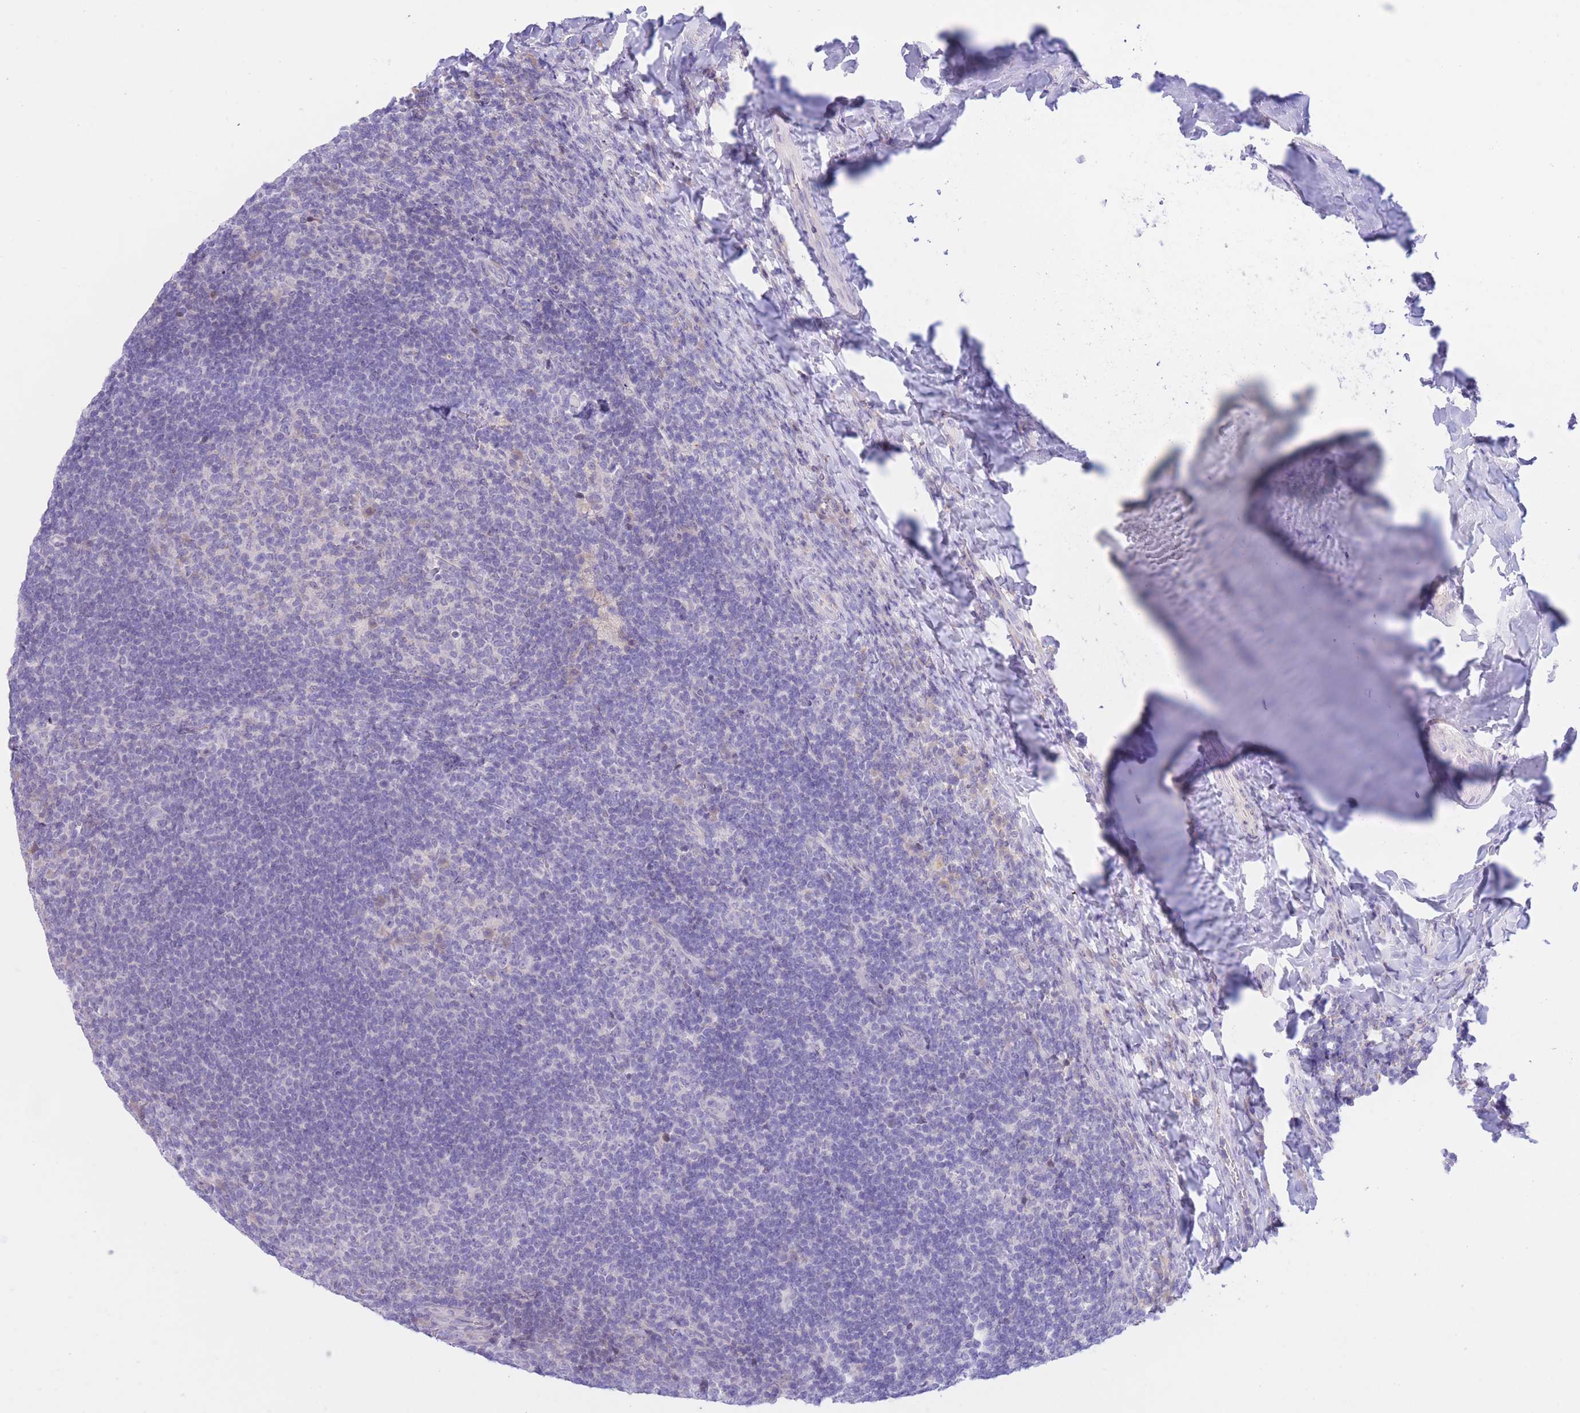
{"staining": {"intensity": "negative", "quantity": "none", "location": "none"}, "tissue": "tonsil", "cell_type": "Germinal center cells", "image_type": "normal", "snomed": [{"axis": "morphology", "description": "Normal tissue, NOS"}, {"axis": "topography", "description": "Tonsil"}], "caption": "The image shows no staining of germinal center cells in benign tonsil. (Immunohistochemistry, brightfield microscopy, high magnification).", "gene": "RPL39L", "patient": {"sex": "female", "age": 10}}